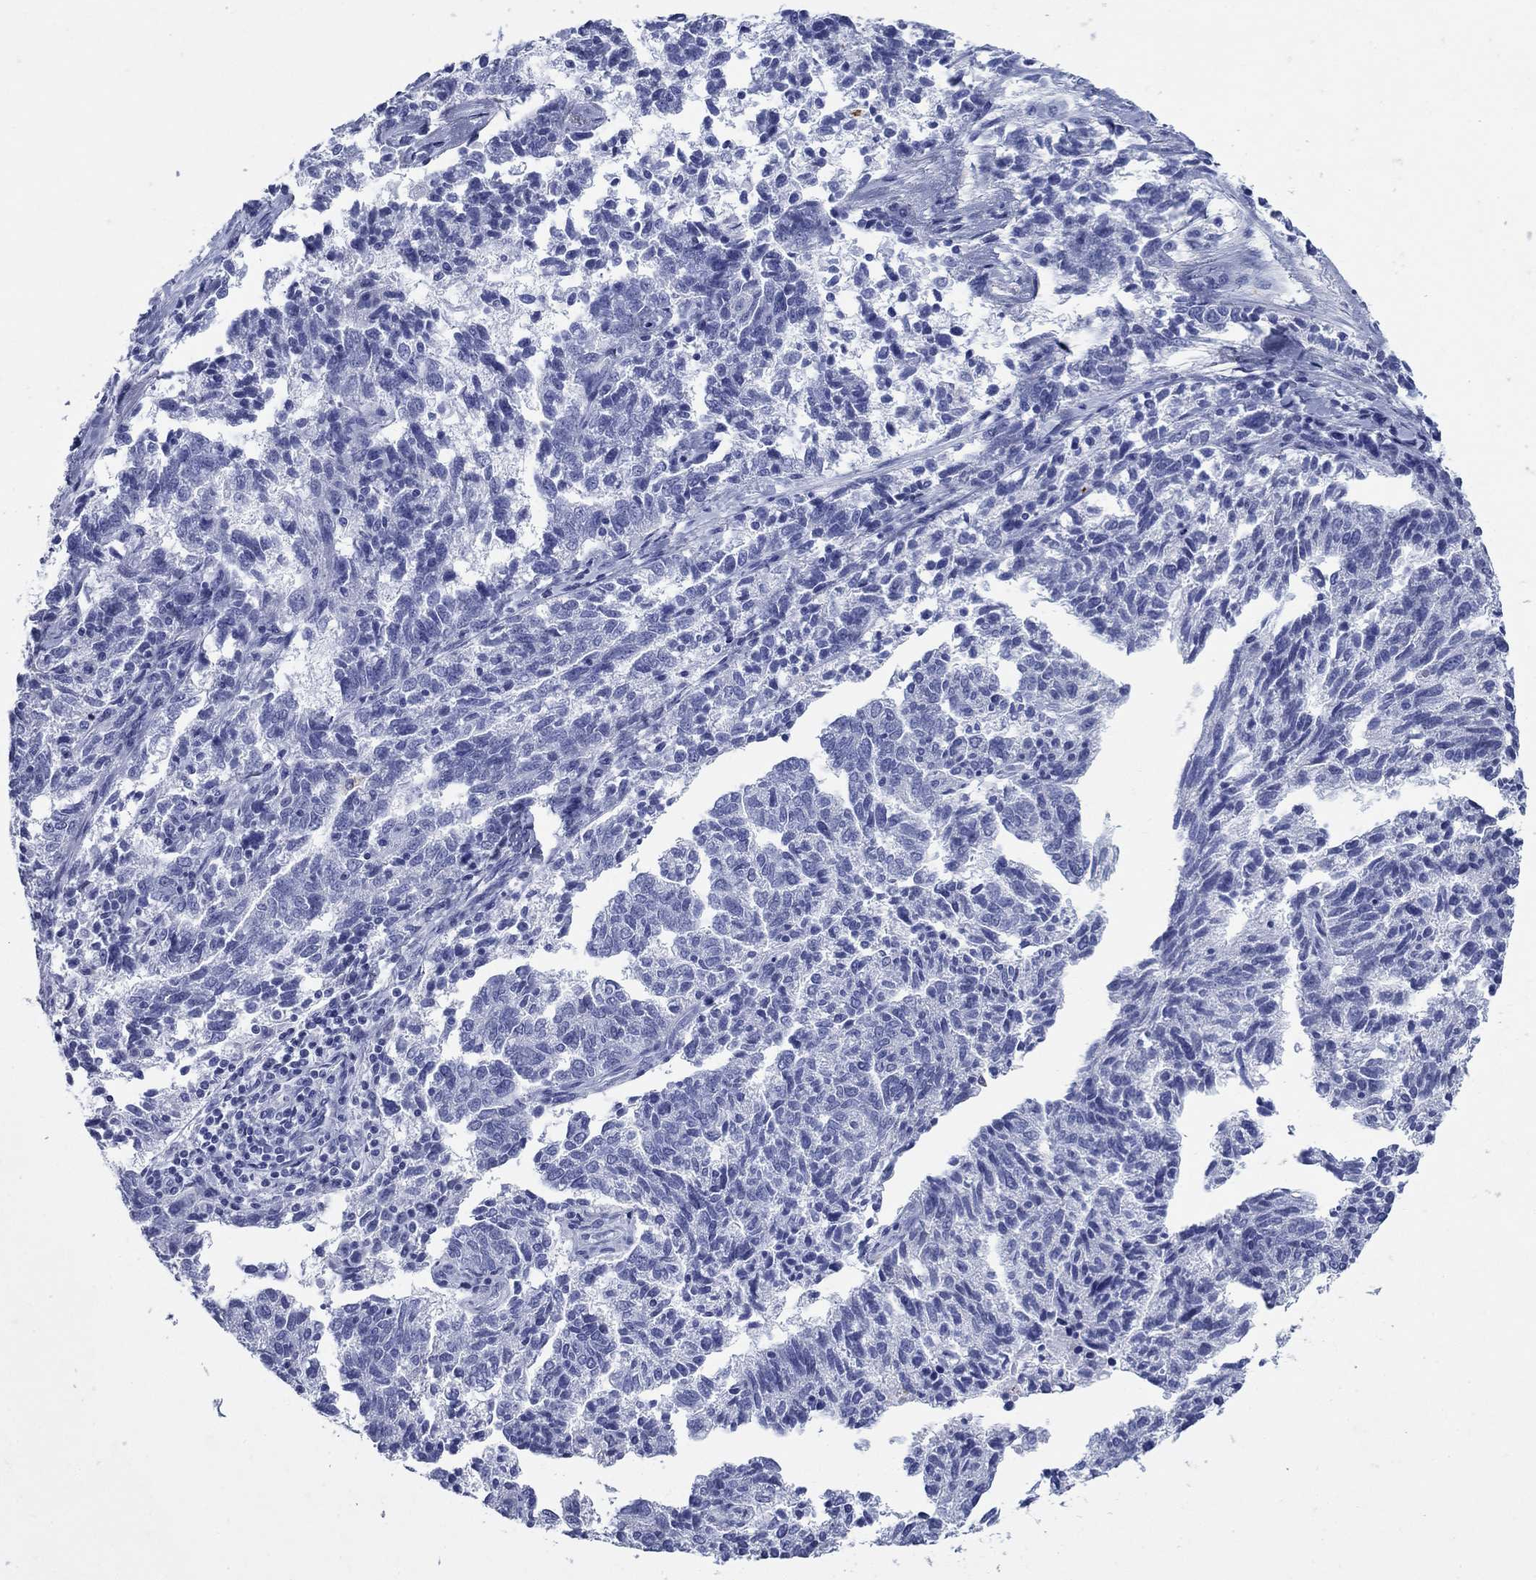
{"staining": {"intensity": "negative", "quantity": "none", "location": "none"}, "tissue": "ovarian cancer", "cell_type": "Tumor cells", "image_type": "cancer", "snomed": [{"axis": "morphology", "description": "Cystadenocarcinoma, serous, NOS"}, {"axis": "topography", "description": "Ovary"}], "caption": "IHC histopathology image of neoplastic tissue: serous cystadenocarcinoma (ovarian) stained with DAB (3,3'-diaminobenzidine) displays no significant protein positivity in tumor cells. The staining was performed using DAB (3,3'-diaminobenzidine) to visualize the protein expression in brown, while the nuclei were stained in blue with hematoxylin (Magnification: 20x).", "gene": "AZU1", "patient": {"sex": "female", "age": 71}}